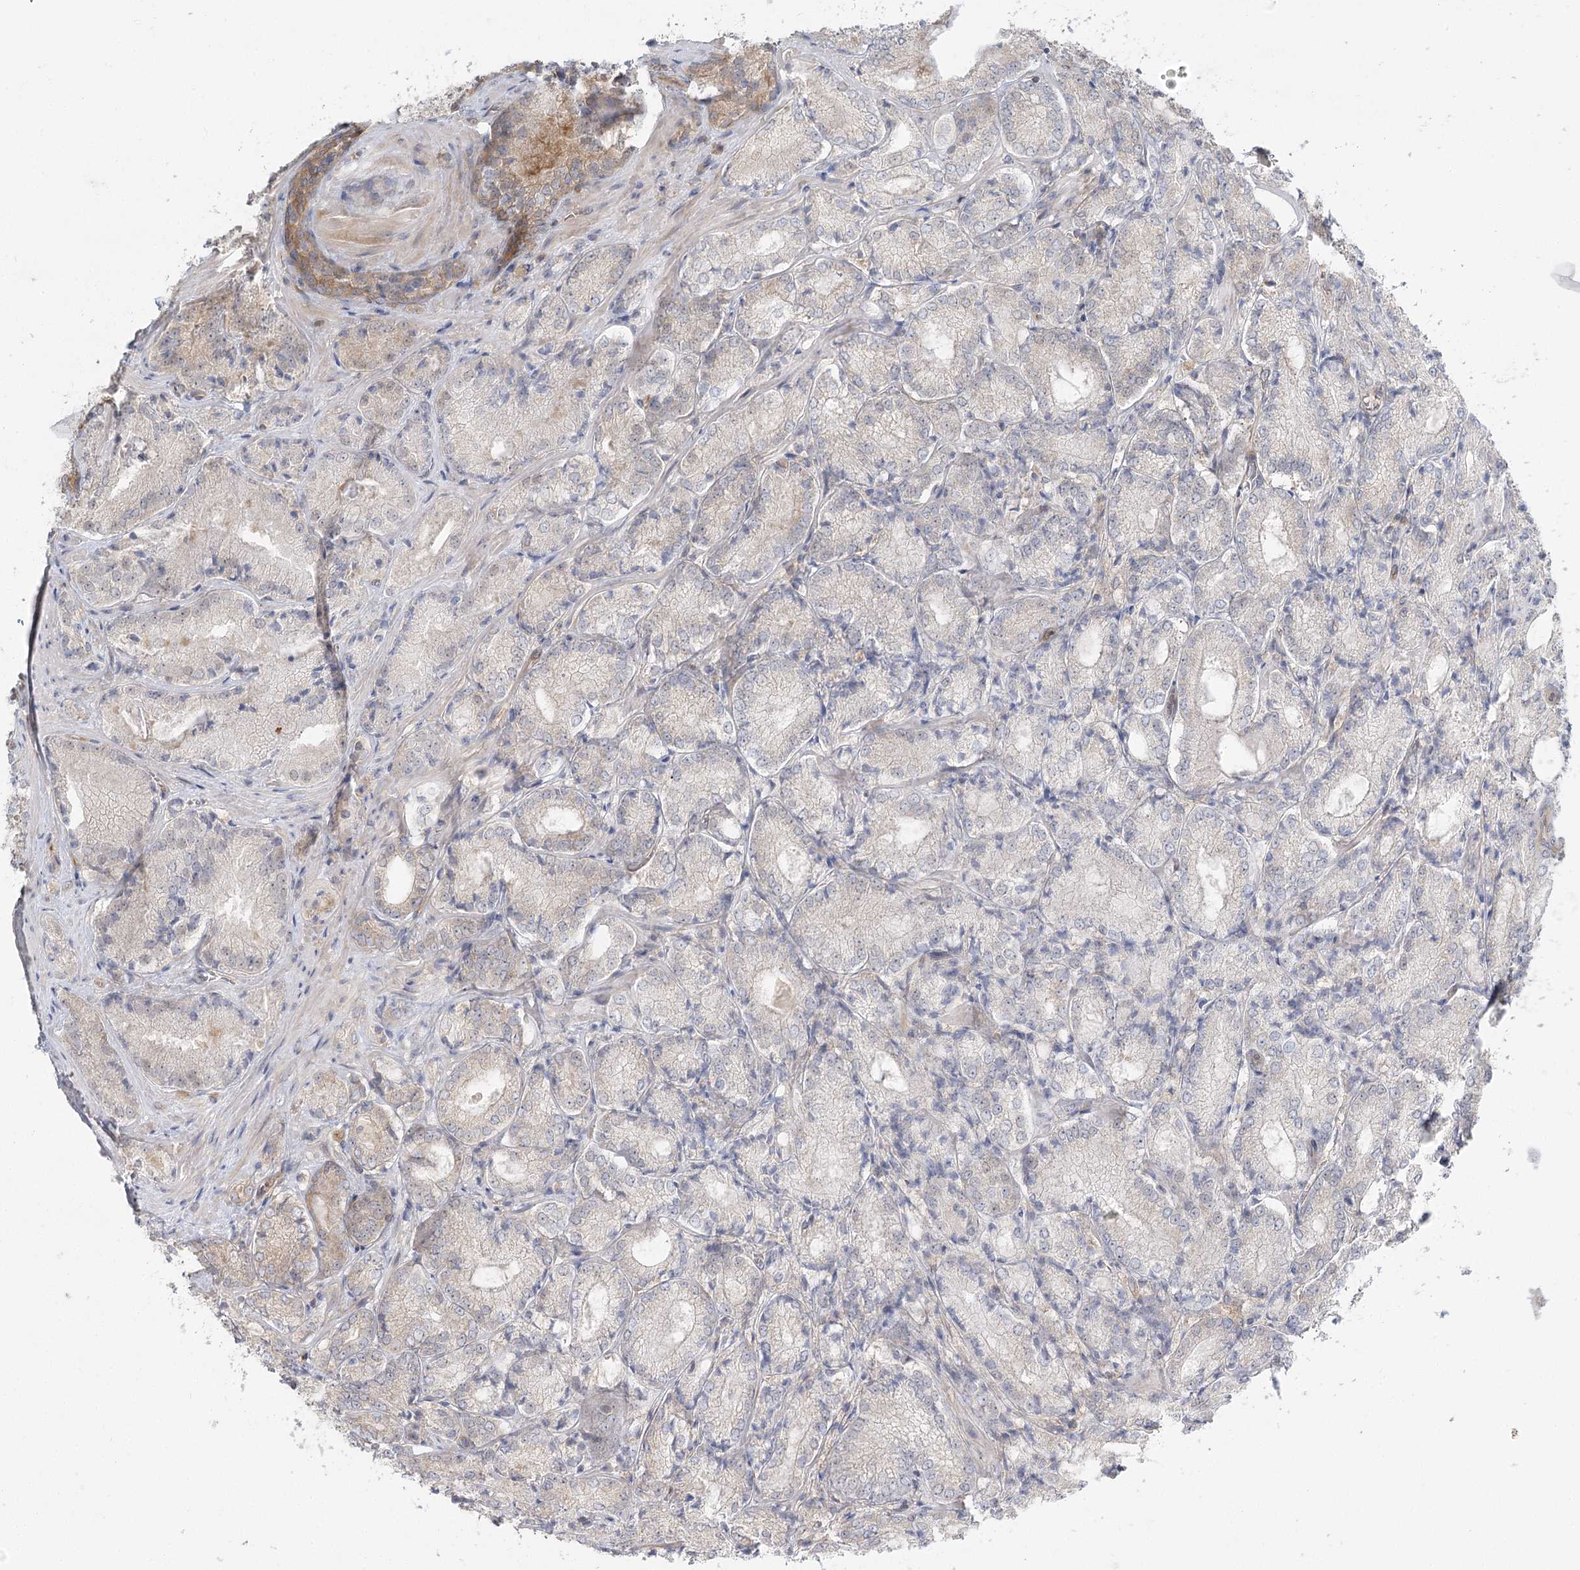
{"staining": {"intensity": "negative", "quantity": "none", "location": "none"}, "tissue": "prostate cancer", "cell_type": "Tumor cells", "image_type": "cancer", "snomed": [{"axis": "morphology", "description": "Adenocarcinoma, Low grade"}, {"axis": "topography", "description": "Prostate"}], "caption": "The image displays no significant positivity in tumor cells of low-grade adenocarcinoma (prostate).", "gene": "GUCY2C", "patient": {"sex": "male", "age": 74}}